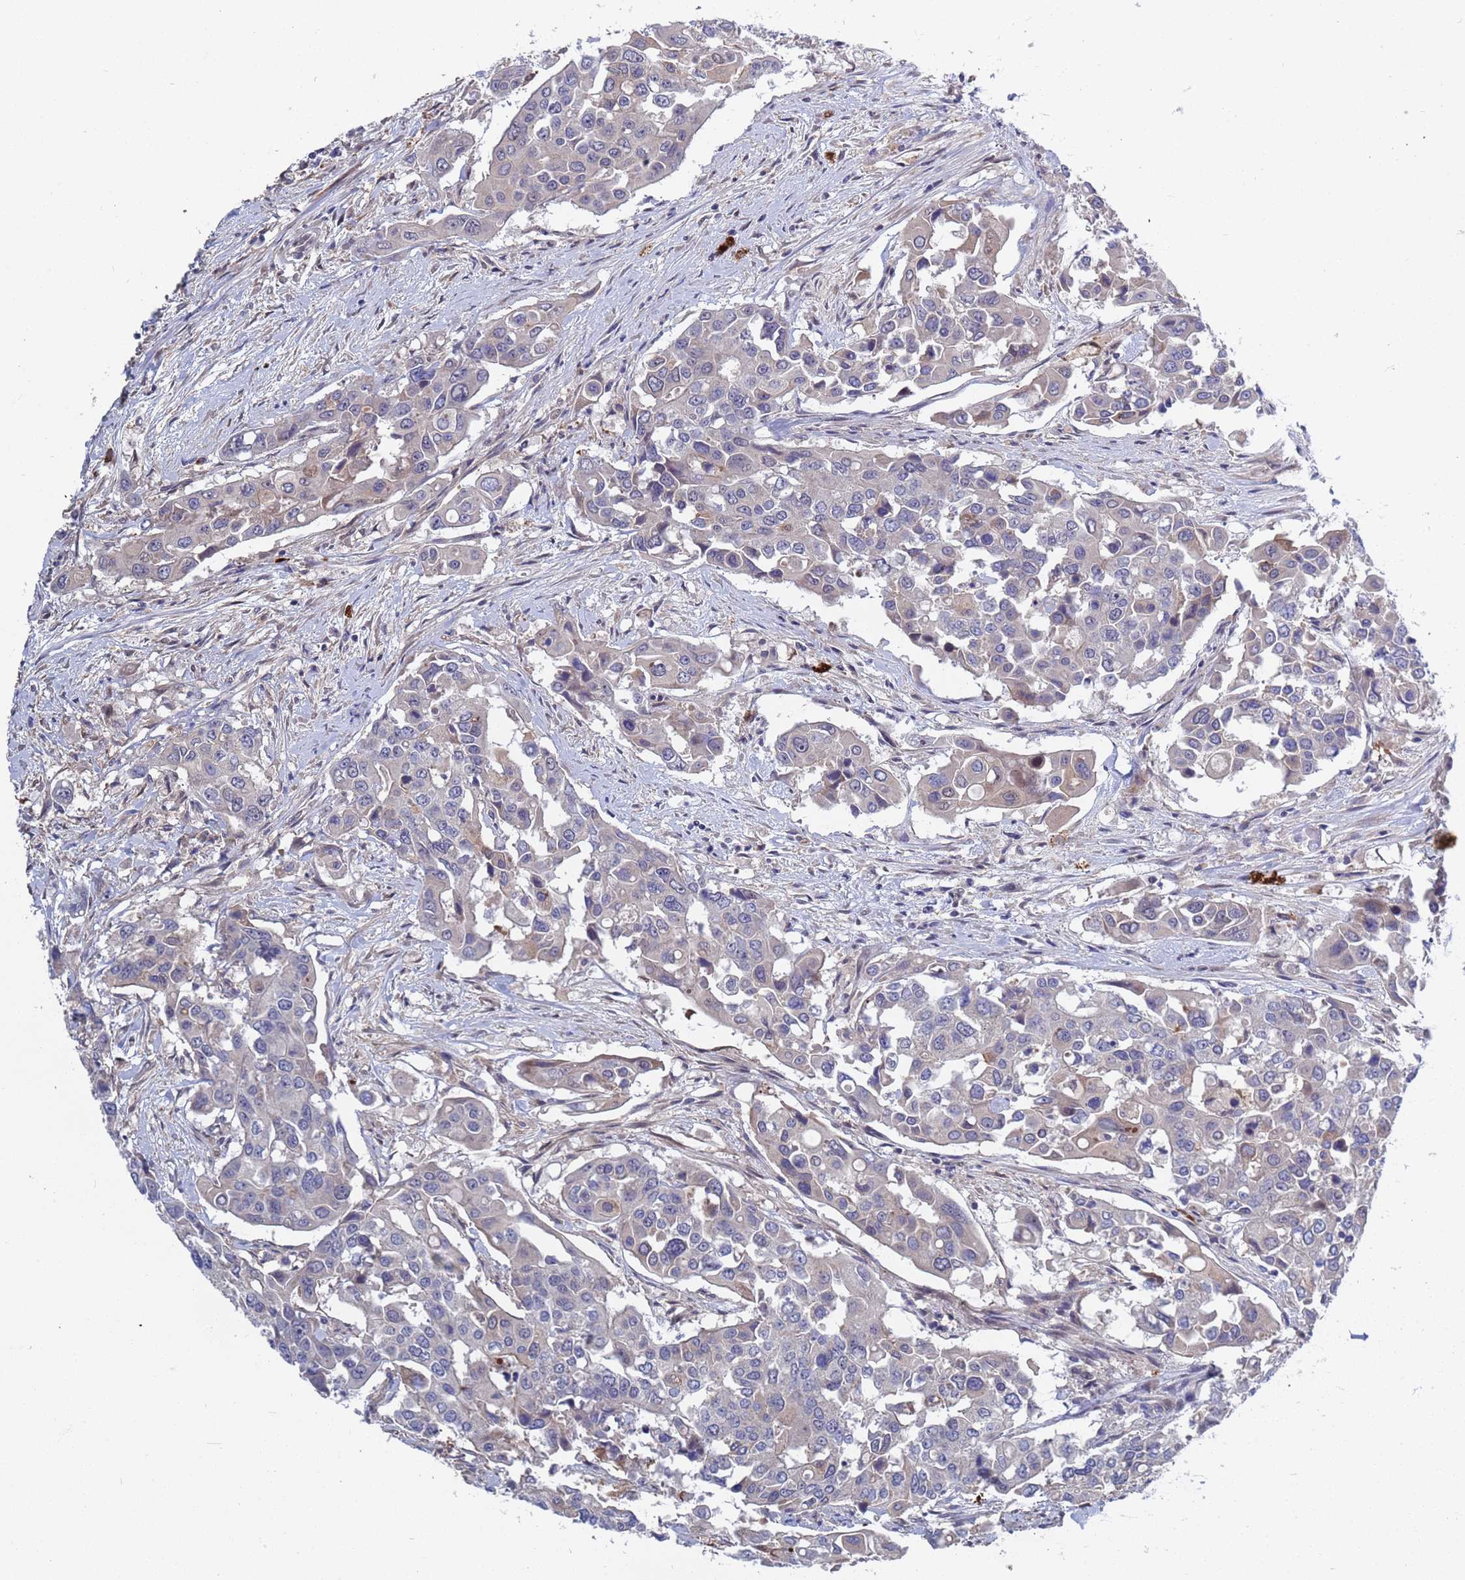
{"staining": {"intensity": "negative", "quantity": "none", "location": "none"}, "tissue": "colorectal cancer", "cell_type": "Tumor cells", "image_type": "cancer", "snomed": [{"axis": "morphology", "description": "Adenocarcinoma, NOS"}, {"axis": "topography", "description": "Colon"}], "caption": "Colorectal adenocarcinoma was stained to show a protein in brown. There is no significant staining in tumor cells.", "gene": "TMBIM6", "patient": {"sex": "male", "age": 77}}